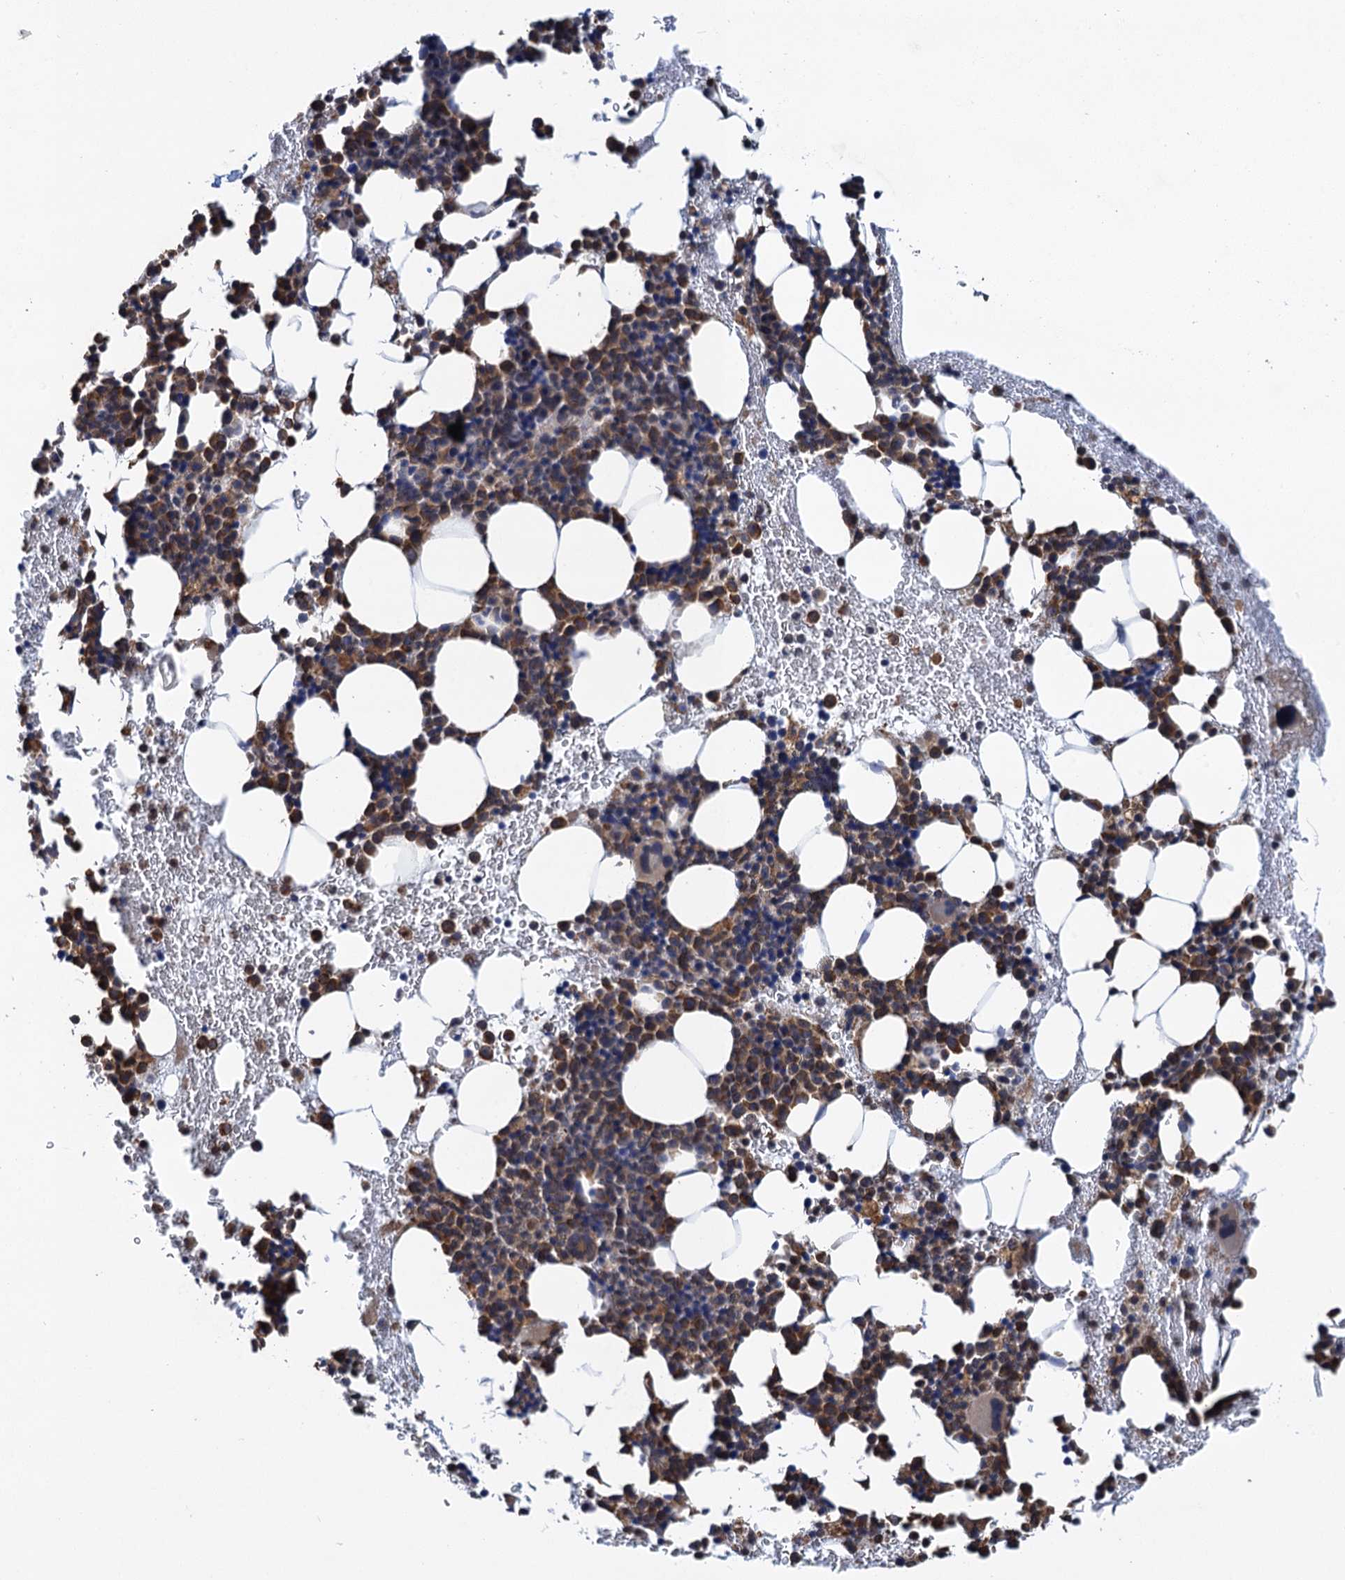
{"staining": {"intensity": "strong", "quantity": "25%-75%", "location": "cytoplasmic/membranous"}, "tissue": "bone marrow", "cell_type": "Hematopoietic cells", "image_type": "normal", "snomed": [{"axis": "morphology", "description": "Normal tissue, NOS"}, {"axis": "topography", "description": "Bone marrow"}], "caption": "The photomicrograph exhibits immunohistochemical staining of unremarkable bone marrow. There is strong cytoplasmic/membranous positivity is appreciated in about 25%-75% of hematopoietic cells. (Stains: DAB in brown, nuclei in blue, Microscopy: brightfield microscopy at high magnification).", "gene": "ARMC5", "patient": {"sex": "female", "age": 37}}